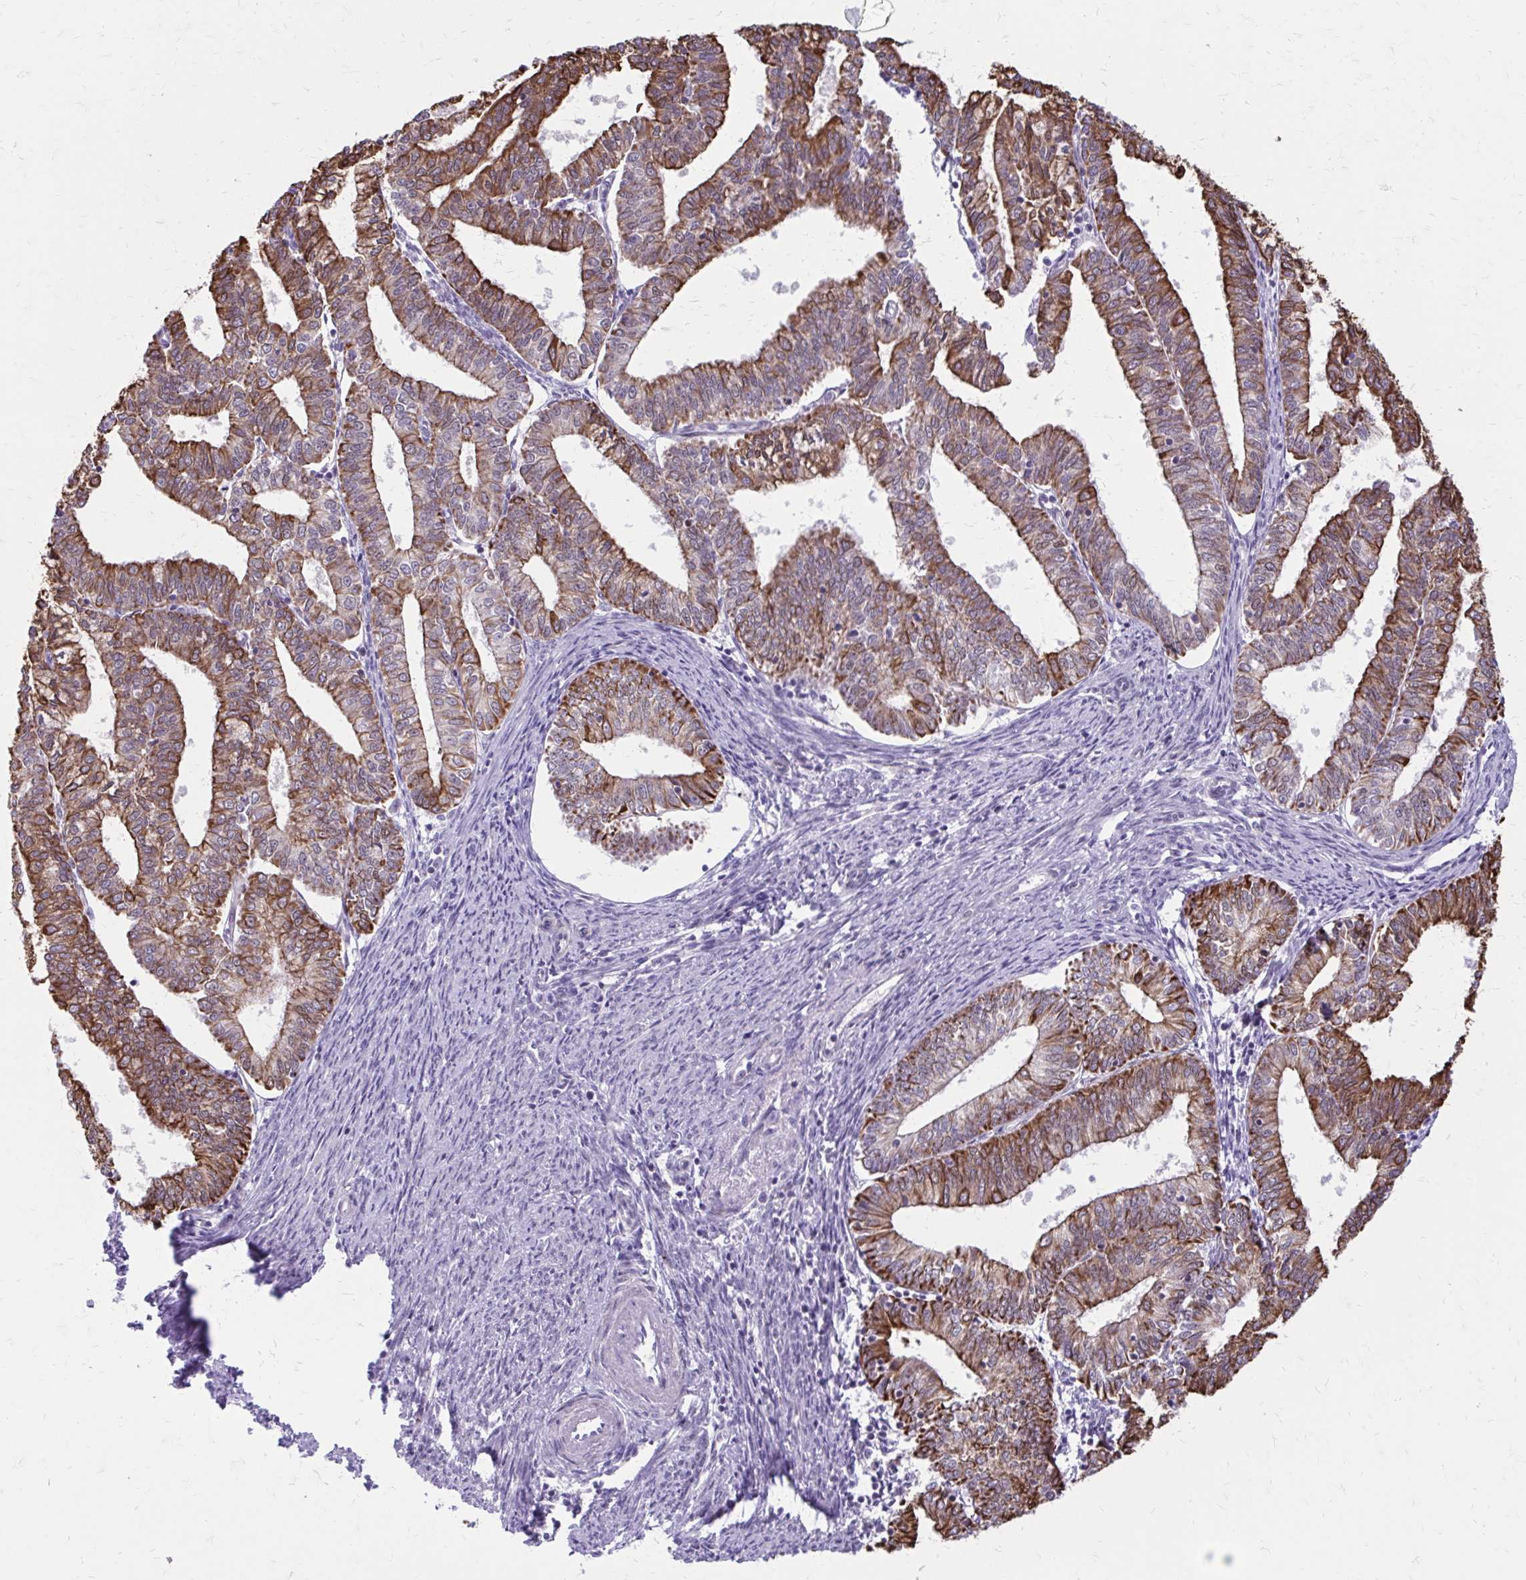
{"staining": {"intensity": "moderate", "quantity": ">75%", "location": "cytoplasmic/membranous"}, "tissue": "endometrial cancer", "cell_type": "Tumor cells", "image_type": "cancer", "snomed": [{"axis": "morphology", "description": "Adenocarcinoma, NOS"}, {"axis": "topography", "description": "Endometrium"}], "caption": "A high-resolution micrograph shows immunohistochemistry (IHC) staining of endometrial cancer (adenocarcinoma), which exhibits moderate cytoplasmic/membranous staining in approximately >75% of tumor cells. (Stains: DAB in brown, nuclei in blue, Microscopy: brightfield microscopy at high magnification).", "gene": "ANKRD30B", "patient": {"sex": "female", "age": 61}}